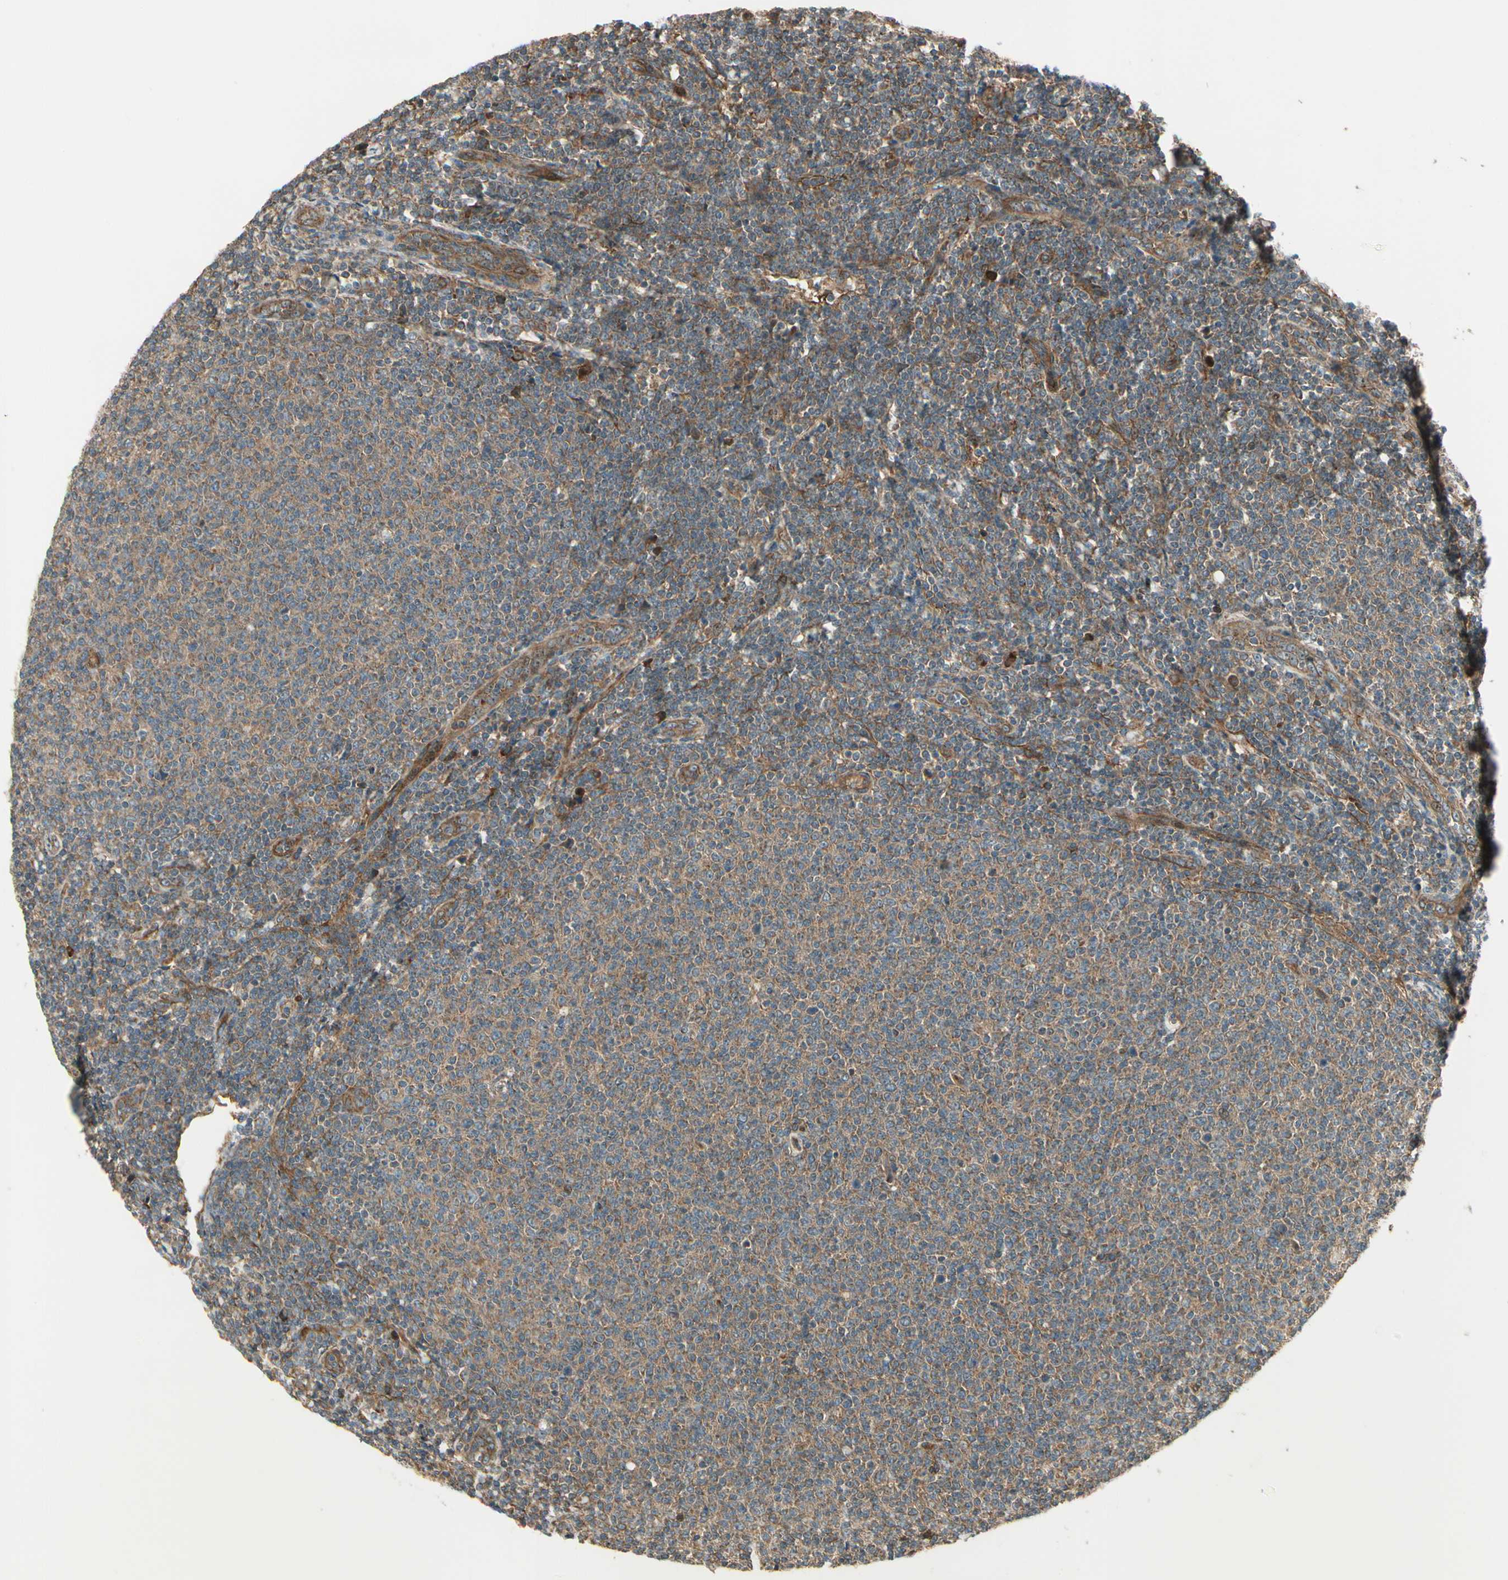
{"staining": {"intensity": "moderate", "quantity": ">75%", "location": "cytoplasmic/membranous"}, "tissue": "lymphoma", "cell_type": "Tumor cells", "image_type": "cancer", "snomed": [{"axis": "morphology", "description": "Malignant lymphoma, non-Hodgkin's type, Low grade"}, {"axis": "topography", "description": "Lymph node"}], "caption": "A histopathology image of malignant lymphoma, non-Hodgkin's type (low-grade) stained for a protein shows moderate cytoplasmic/membranous brown staining in tumor cells.", "gene": "FKBP15", "patient": {"sex": "male", "age": 66}}